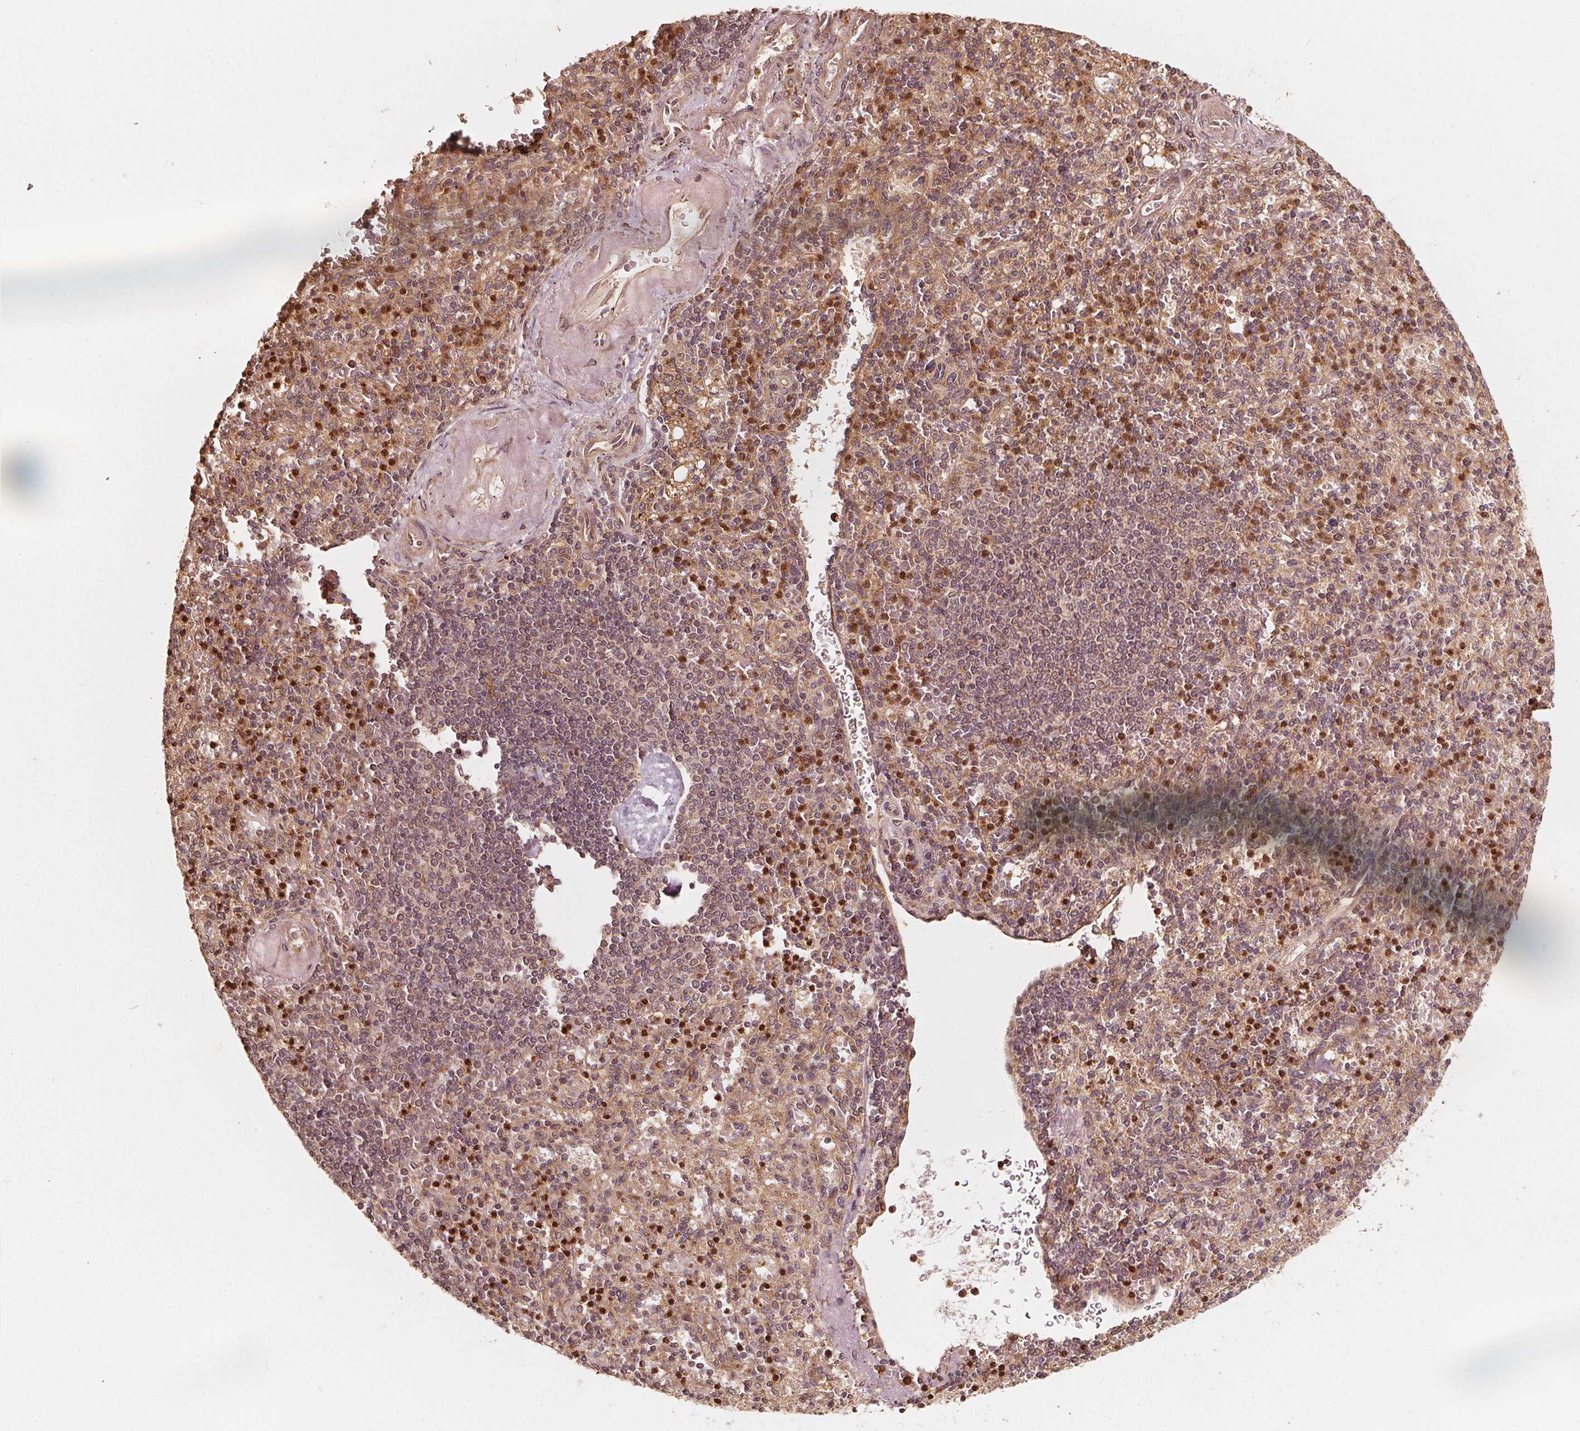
{"staining": {"intensity": "moderate", "quantity": ">75%", "location": "cytoplasmic/membranous,nuclear"}, "tissue": "spleen", "cell_type": "Cells in red pulp", "image_type": "normal", "snomed": [{"axis": "morphology", "description": "Normal tissue, NOS"}, {"axis": "topography", "description": "Spleen"}], "caption": "Benign spleen demonstrates moderate cytoplasmic/membranous,nuclear expression in approximately >75% of cells in red pulp, visualized by immunohistochemistry.", "gene": "NPC1", "patient": {"sex": "female", "age": 74}}